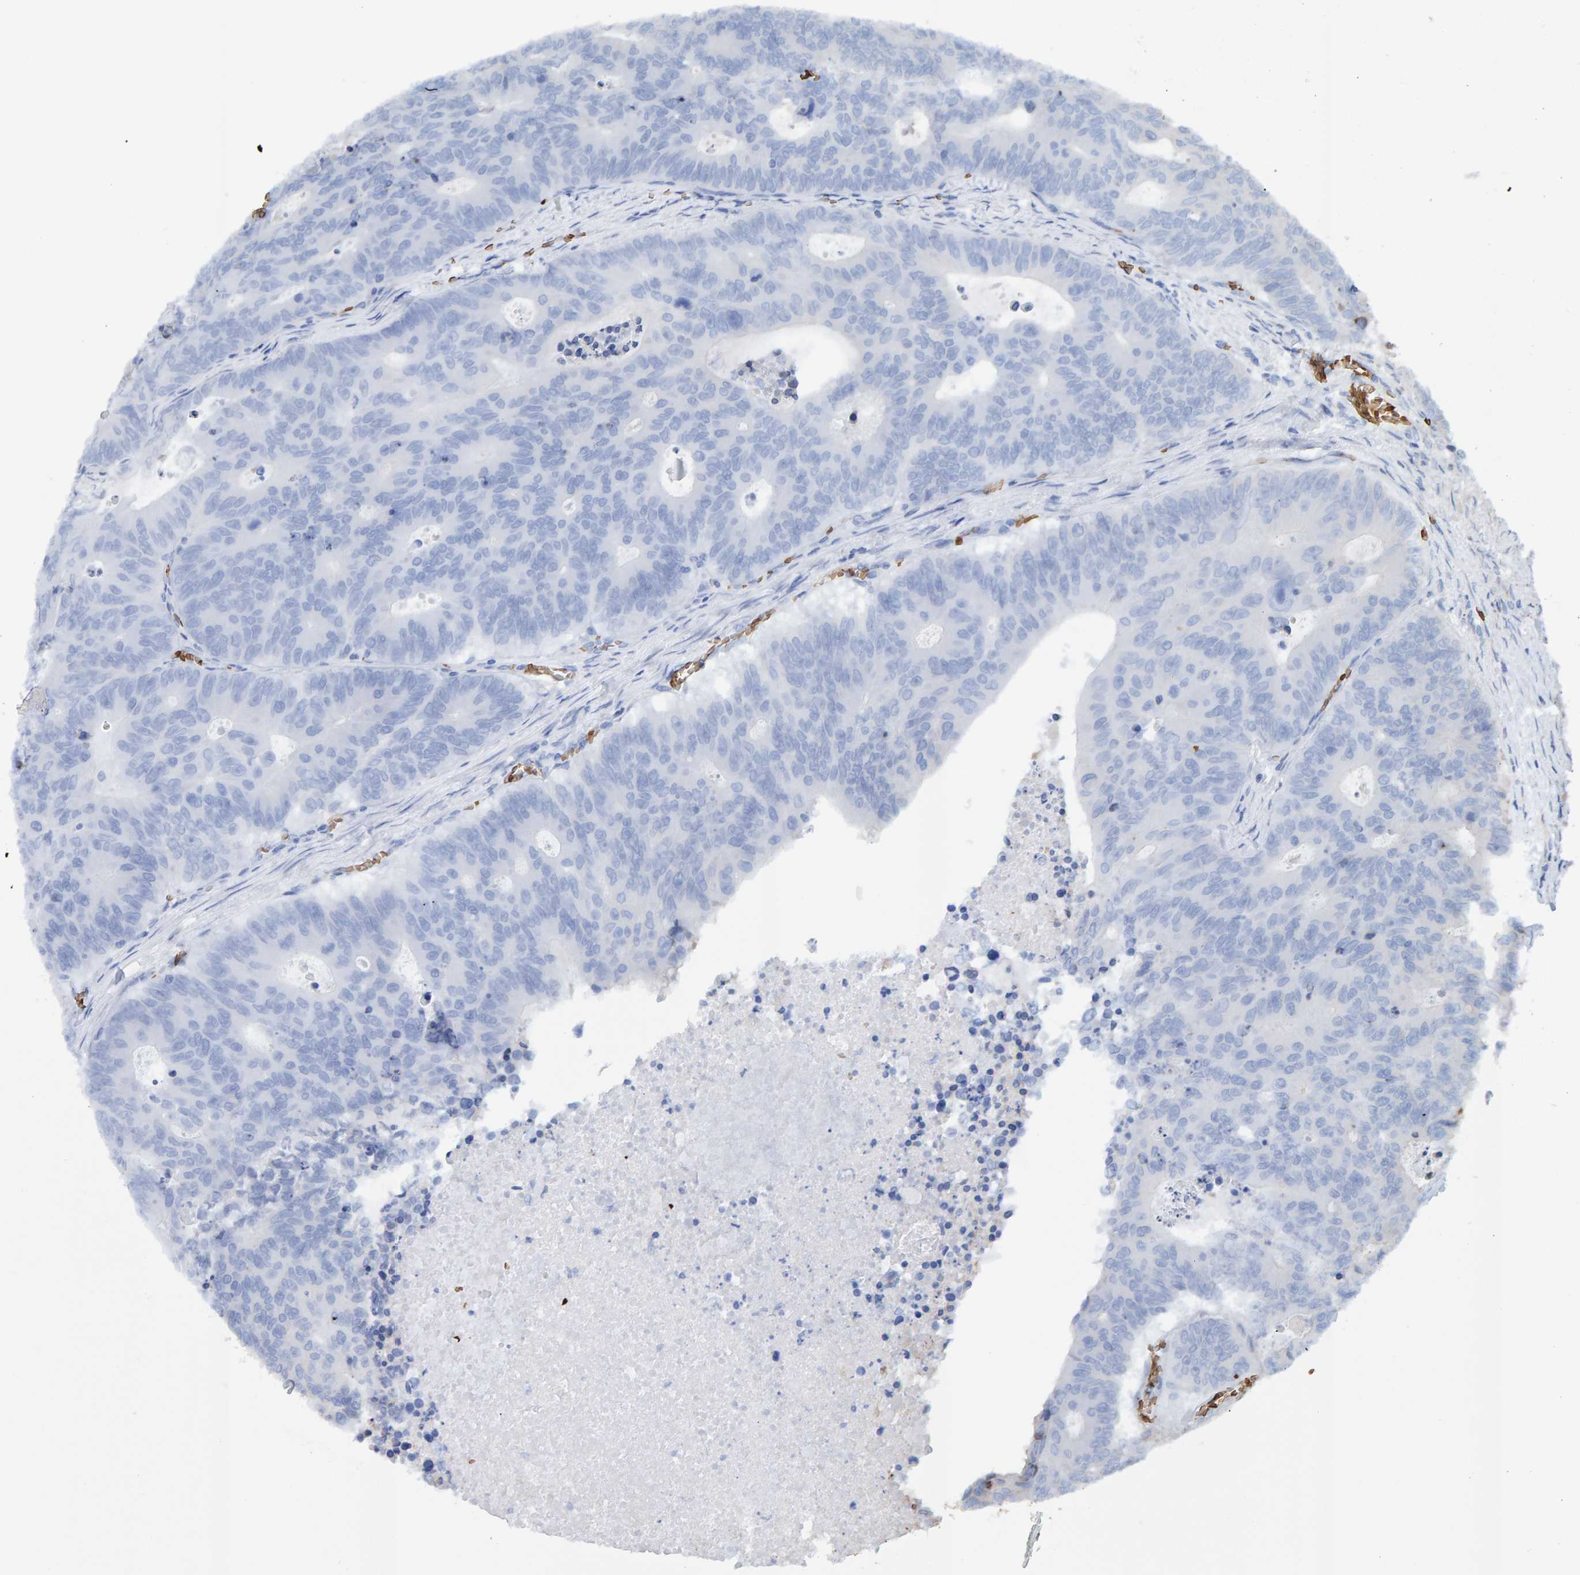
{"staining": {"intensity": "negative", "quantity": "none", "location": "none"}, "tissue": "colorectal cancer", "cell_type": "Tumor cells", "image_type": "cancer", "snomed": [{"axis": "morphology", "description": "Adenocarcinoma, NOS"}, {"axis": "topography", "description": "Colon"}], "caption": "Colorectal cancer was stained to show a protein in brown. There is no significant expression in tumor cells.", "gene": "VPS9D1", "patient": {"sex": "male", "age": 87}}